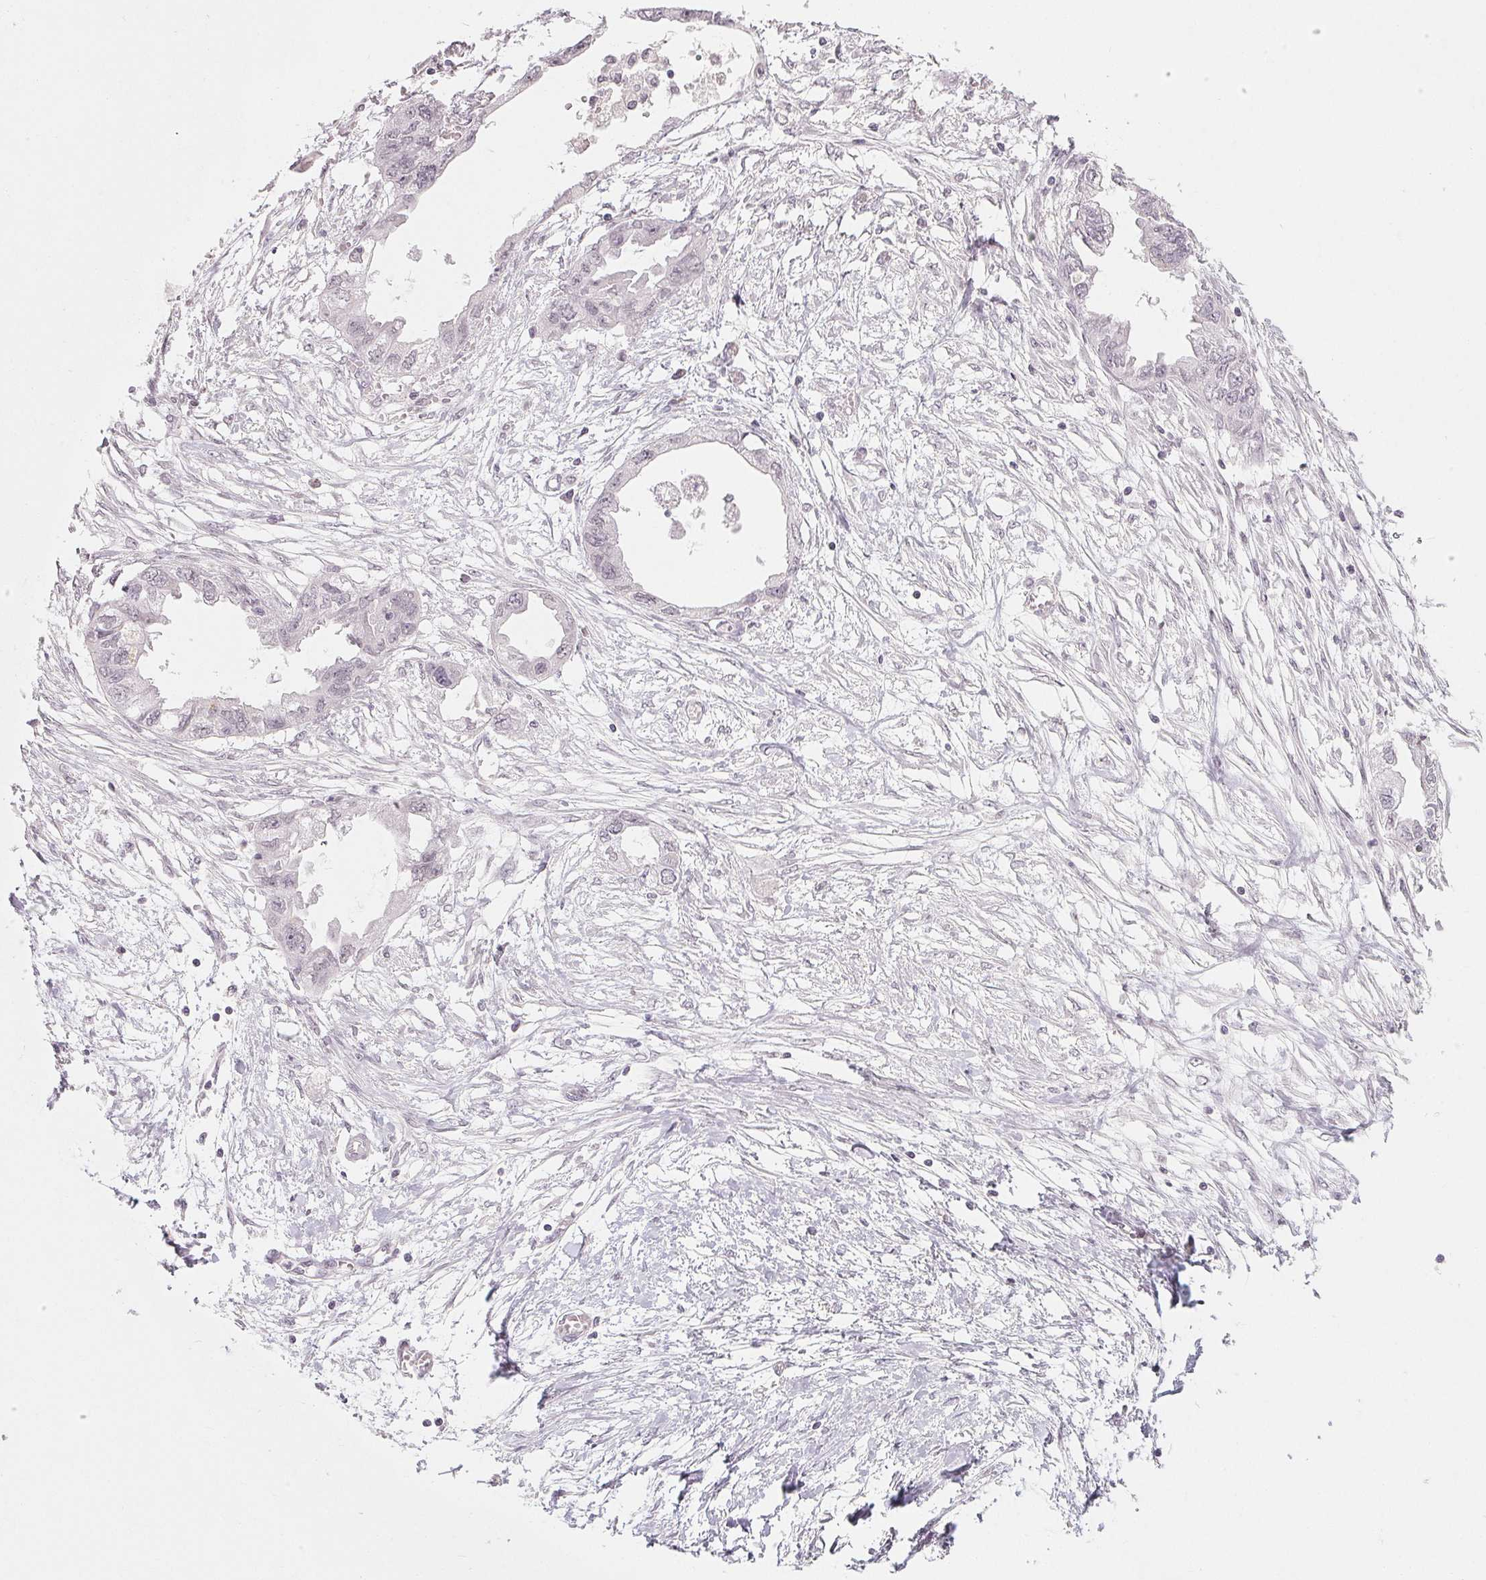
{"staining": {"intensity": "negative", "quantity": "none", "location": "none"}, "tissue": "endometrial cancer", "cell_type": "Tumor cells", "image_type": "cancer", "snomed": [{"axis": "morphology", "description": "Adenocarcinoma, NOS"}, {"axis": "morphology", "description": "Adenocarcinoma, metastatic, NOS"}, {"axis": "topography", "description": "Adipose tissue"}, {"axis": "topography", "description": "Endometrium"}], "caption": "This is an IHC image of human adenocarcinoma (endometrial). There is no staining in tumor cells.", "gene": "NXF3", "patient": {"sex": "female", "age": 67}}